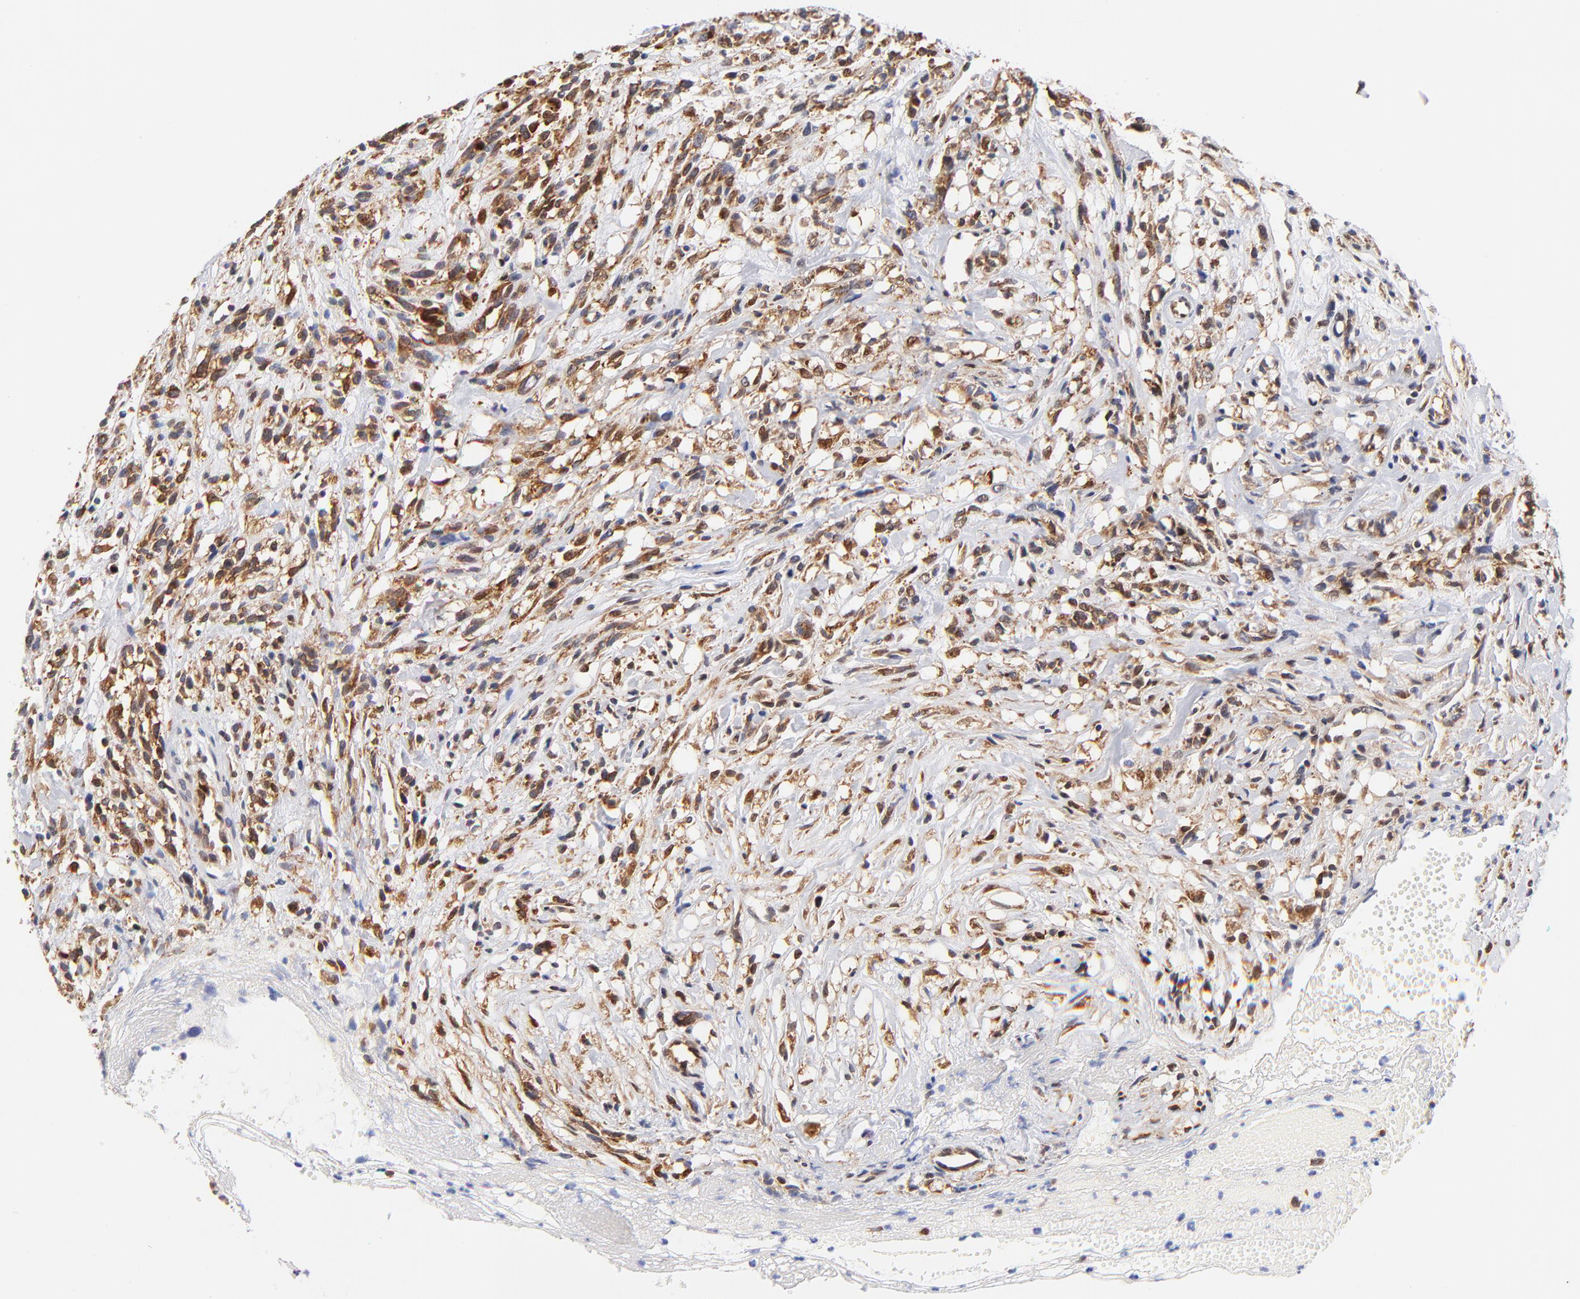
{"staining": {"intensity": "moderate", "quantity": "25%-75%", "location": "cytoplasmic/membranous"}, "tissue": "glioma", "cell_type": "Tumor cells", "image_type": "cancer", "snomed": [{"axis": "morphology", "description": "Glioma, malignant, High grade"}, {"axis": "topography", "description": "Brain"}], "caption": "Protein staining of glioma tissue shows moderate cytoplasmic/membranous staining in approximately 25%-75% of tumor cells. (Stains: DAB in brown, nuclei in blue, Microscopy: brightfield microscopy at high magnification).", "gene": "RPL27", "patient": {"sex": "male", "age": 66}}